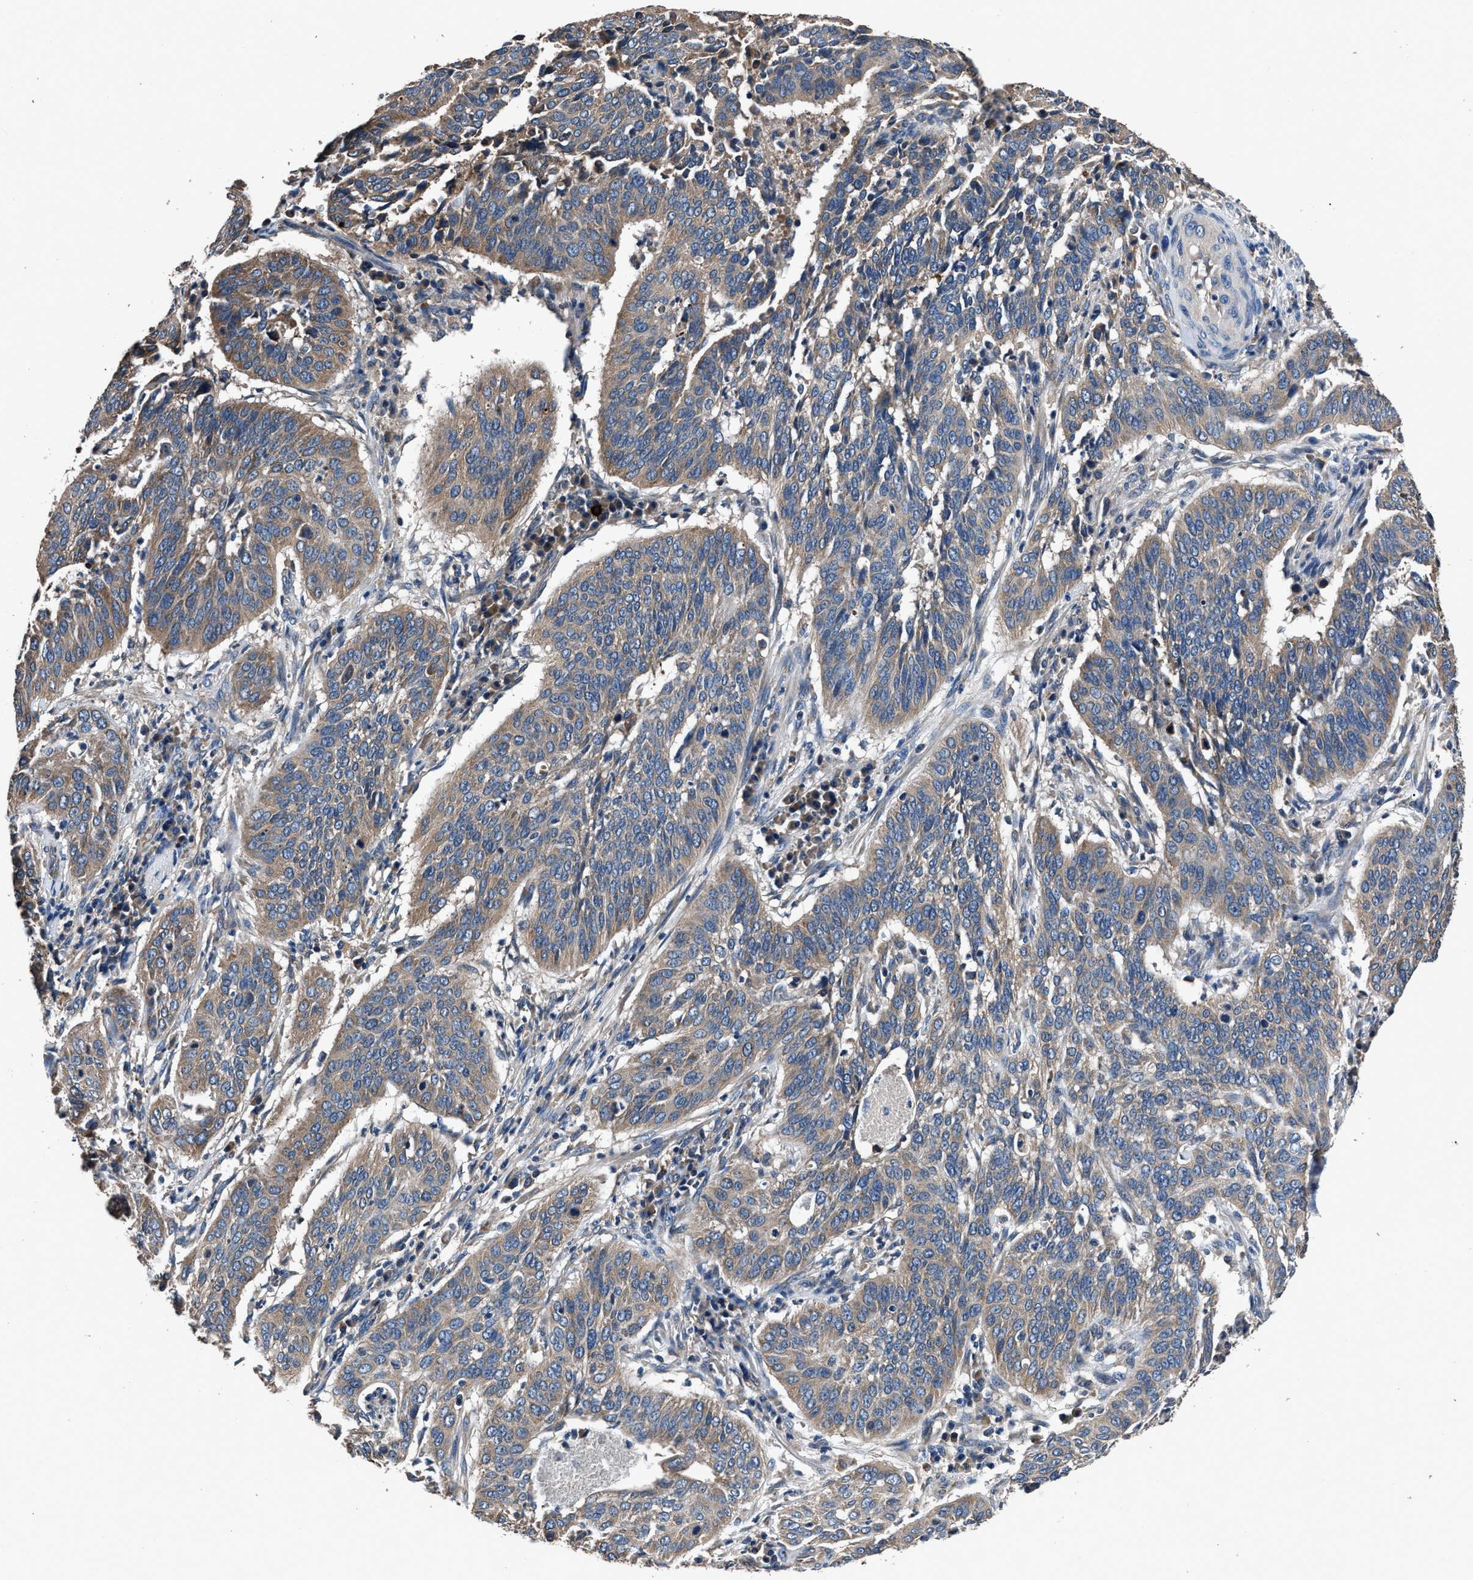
{"staining": {"intensity": "moderate", "quantity": ">75%", "location": "cytoplasmic/membranous"}, "tissue": "cervical cancer", "cell_type": "Tumor cells", "image_type": "cancer", "snomed": [{"axis": "morphology", "description": "Normal tissue, NOS"}, {"axis": "morphology", "description": "Squamous cell carcinoma, NOS"}, {"axis": "topography", "description": "Cervix"}], "caption": "The micrograph displays immunohistochemical staining of cervical squamous cell carcinoma. There is moderate cytoplasmic/membranous positivity is seen in about >75% of tumor cells. Immunohistochemistry (ihc) stains the protein in brown and the nuclei are stained blue.", "gene": "DHRS7B", "patient": {"sex": "female", "age": 39}}